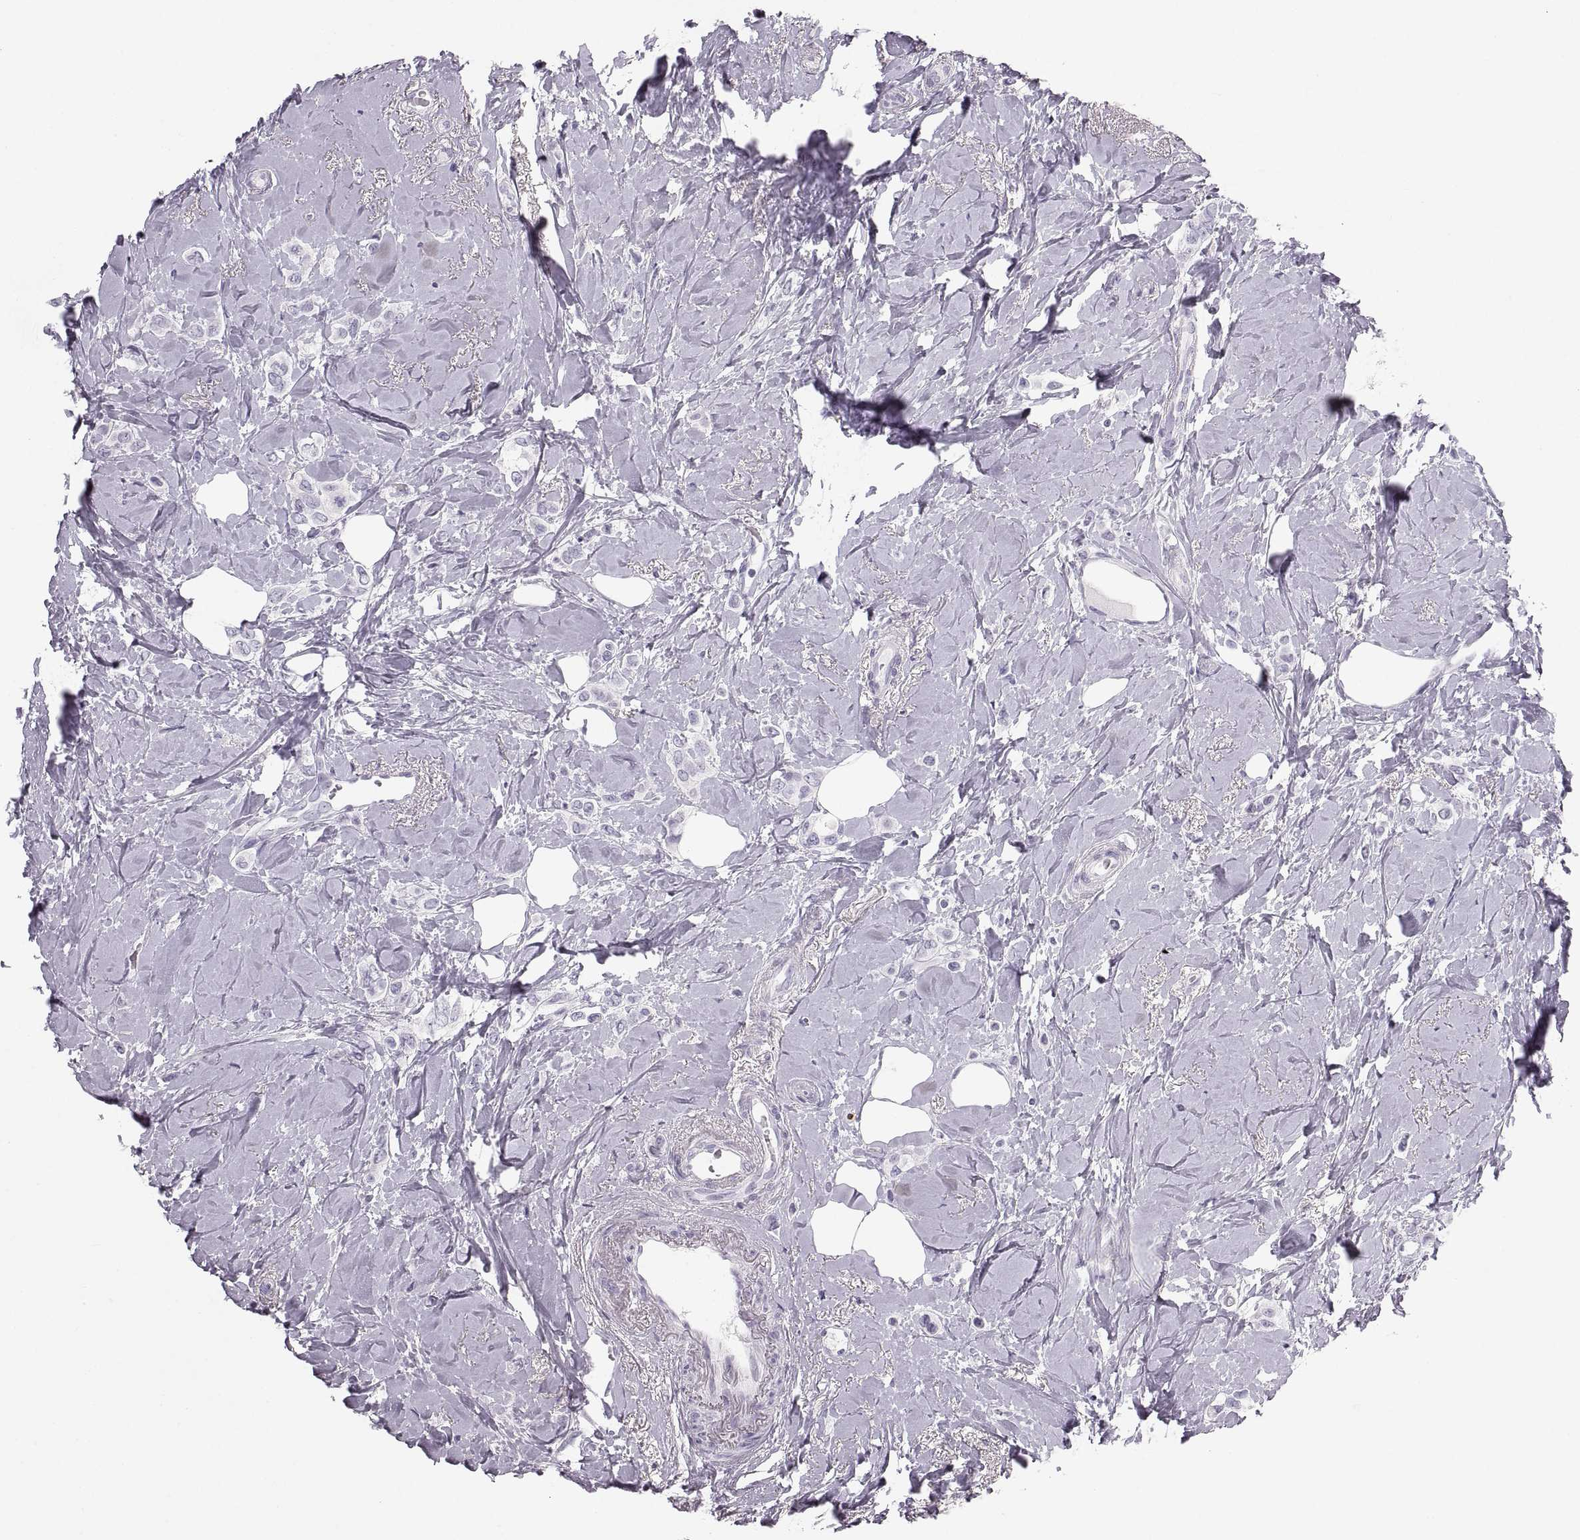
{"staining": {"intensity": "negative", "quantity": "none", "location": "none"}, "tissue": "breast cancer", "cell_type": "Tumor cells", "image_type": "cancer", "snomed": [{"axis": "morphology", "description": "Lobular carcinoma"}, {"axis": "topography", "description": "Breast"}], "caption": "Immunohistochemistry of human breast cancer (lobular carcinoma) shows no expression in tumor cells.", "gene": "MILR1", "patient": {"sex": "female", "age": 66}}